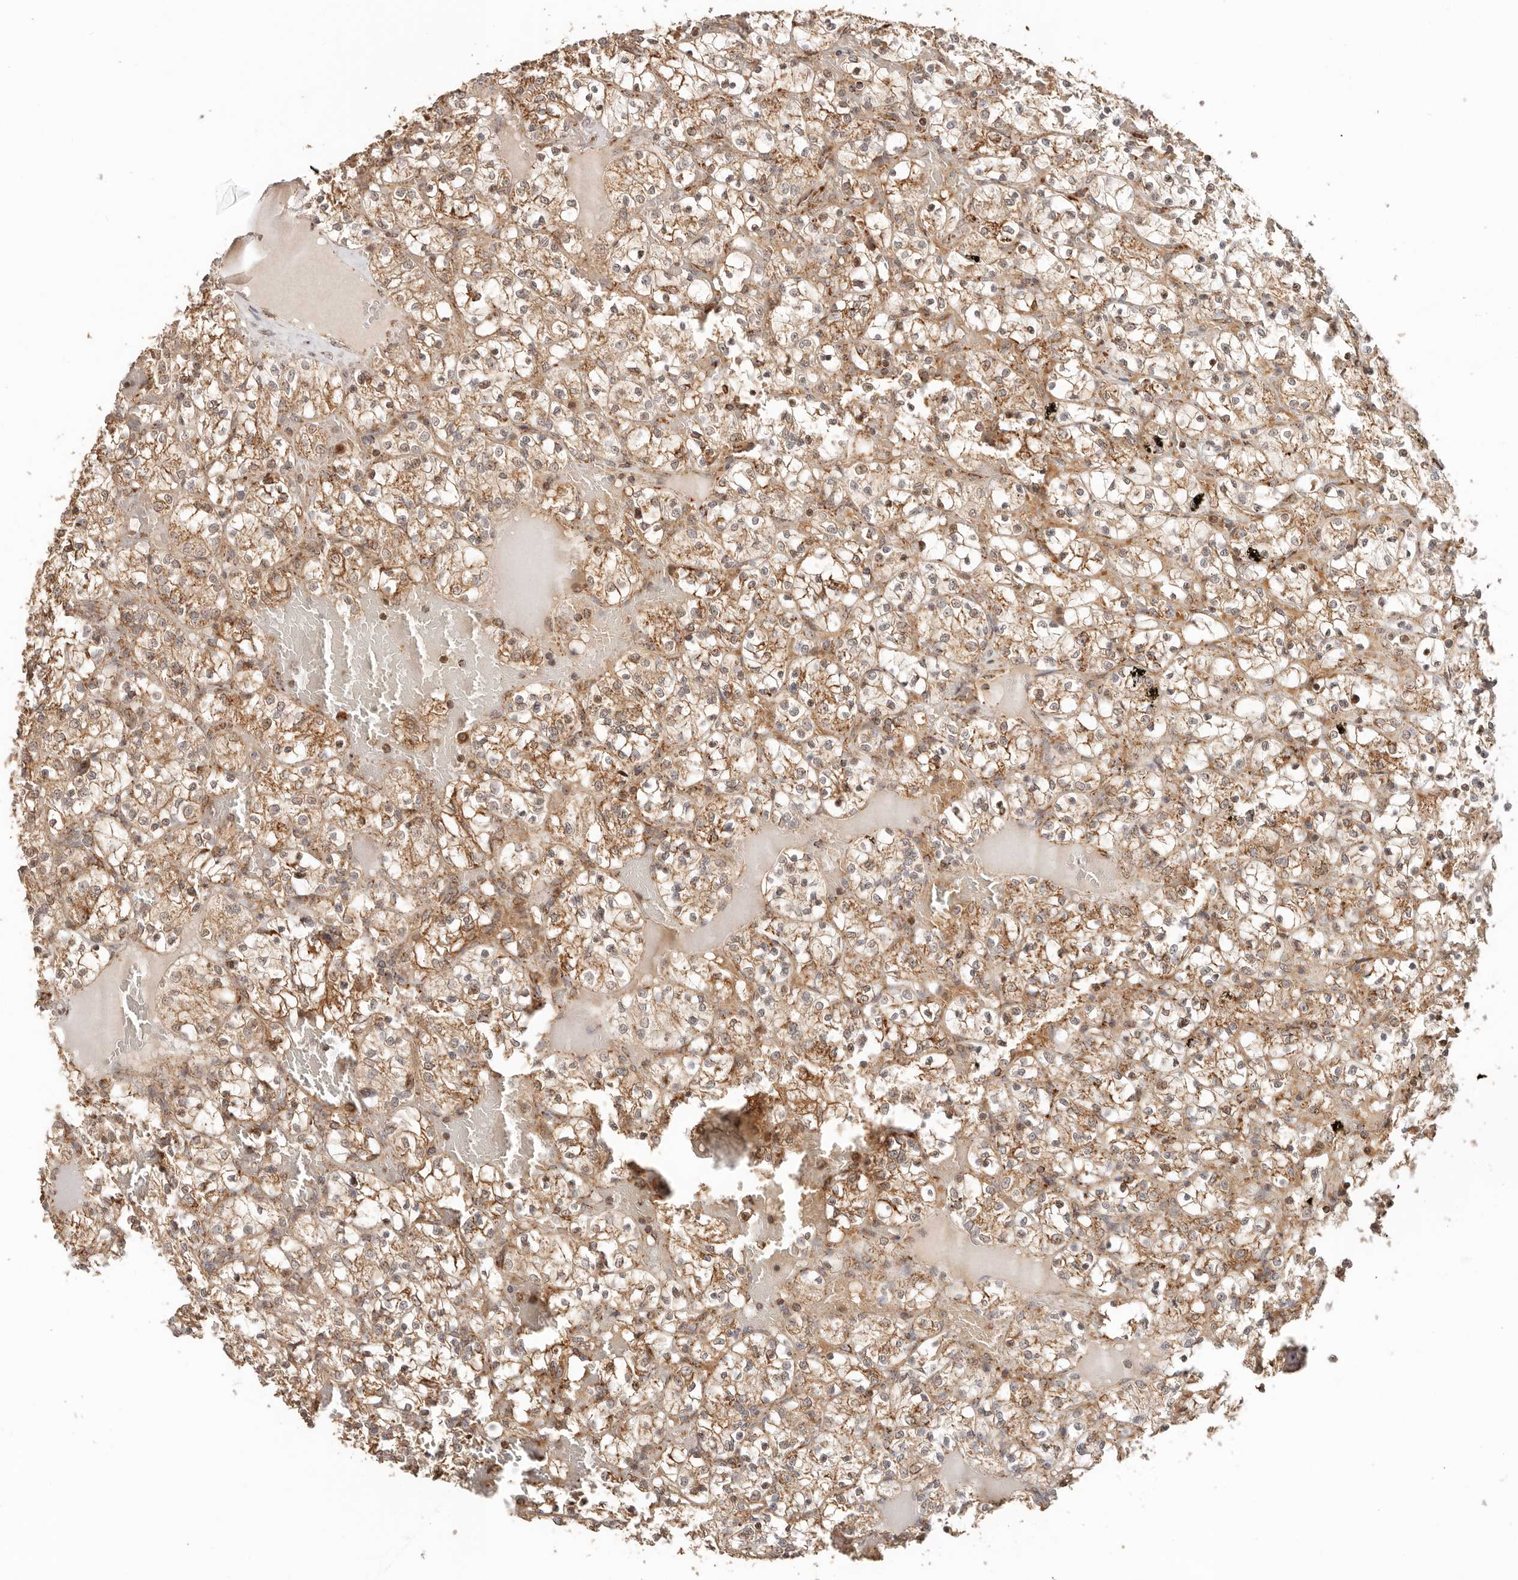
{"staining": {"intensity": "moderate", "quantity": ">75%", "location": "cytoplasmic/membranous"}, "tissue": "renal cancer", "cell_type": "Tumor cells", "image_type": "cancer", "snomed": [{"axis": "morphology", "description": "Adenocarcinoma, NOS"}, {"axis": "topography", "description": "Kidney"}], "caption": "Immunohistochemical staining of adenocarcinoma (renal) exhibits moderate cytoplasmic/membranous protein positivity in about >75% of tumor cells.", "gene": "NDUFB11", "patient": {"sex": "female", "age": 69}}